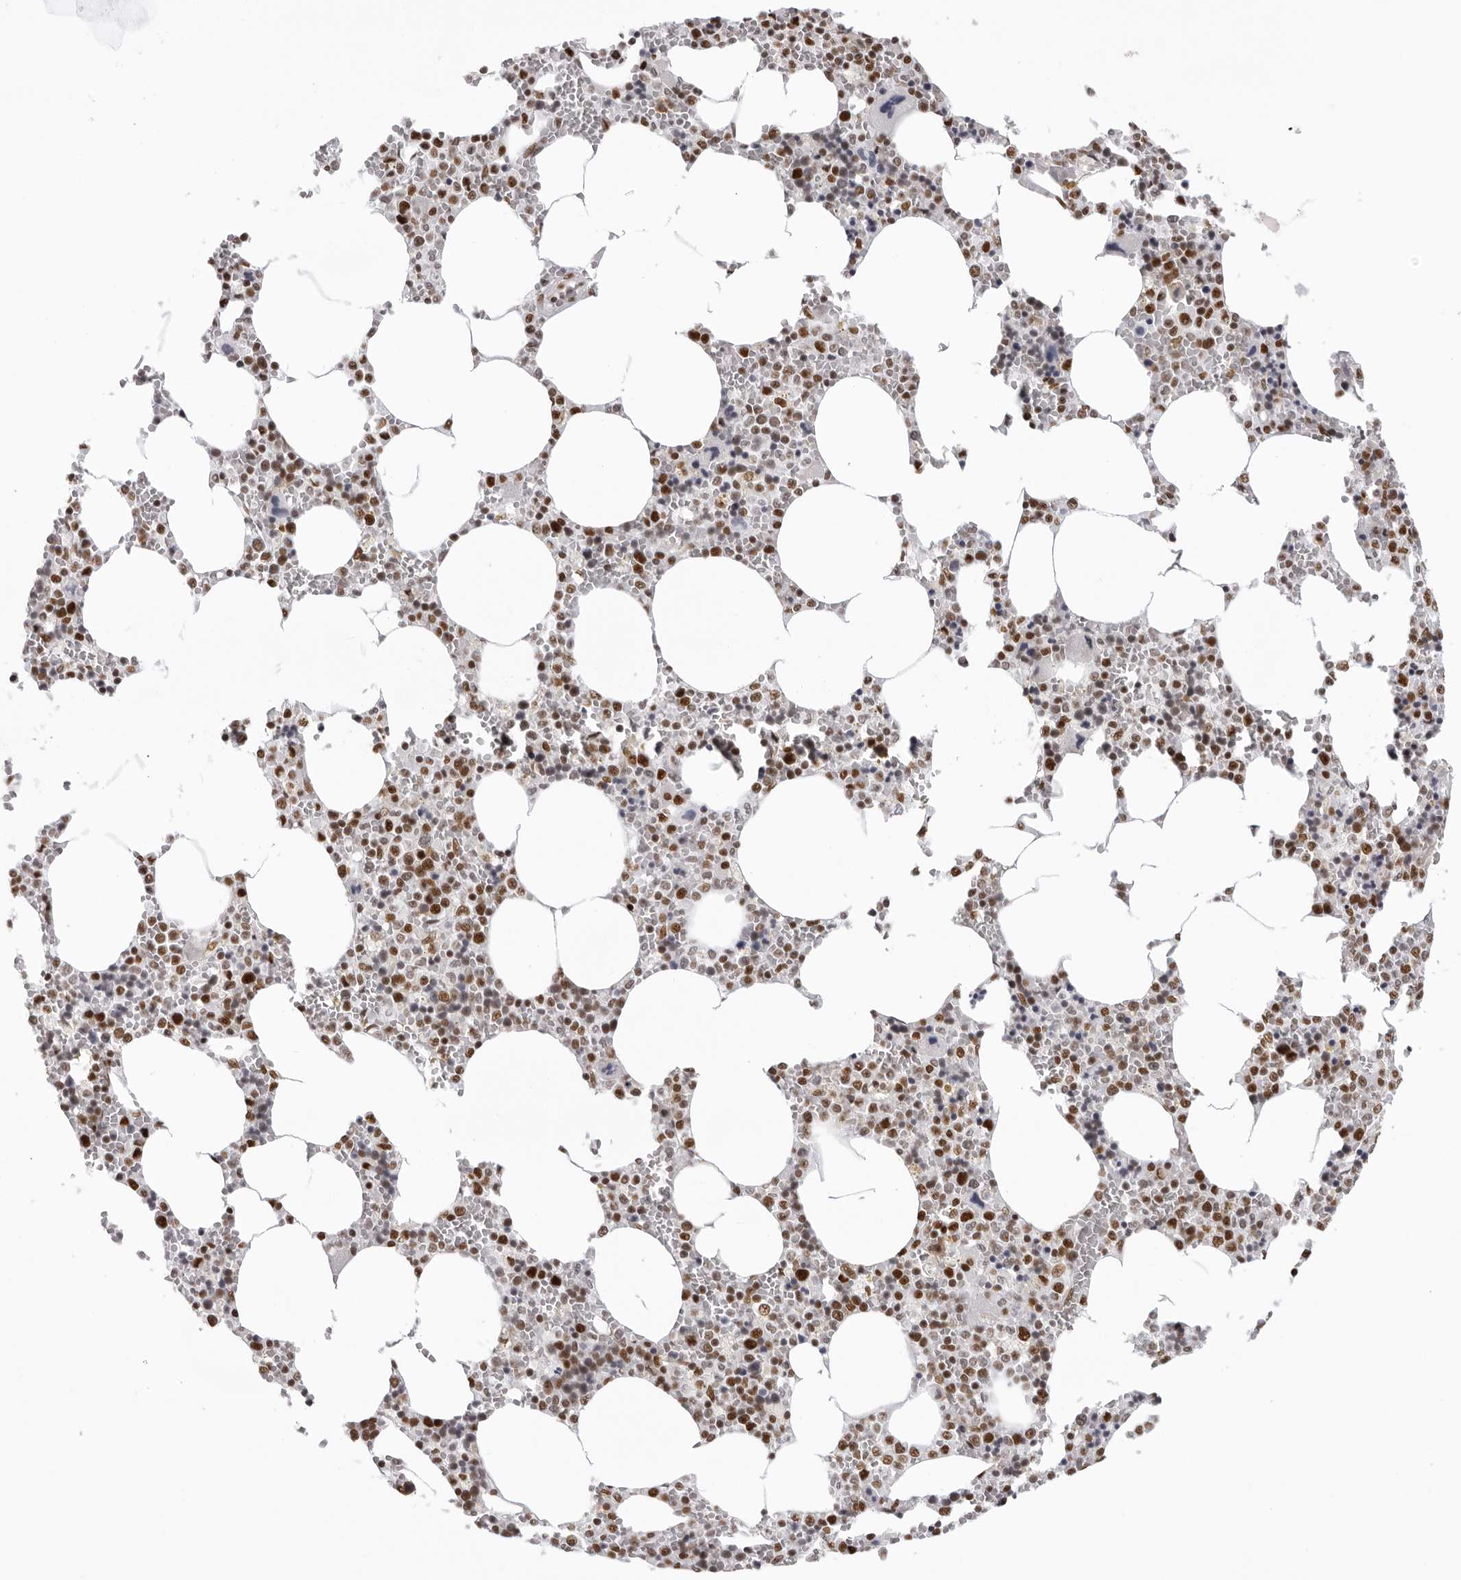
{"staining": {"intensity": "strong", "quantity": ">75%", "location": "nuclear"}, "tissue": "bone marrow", "cell_type": "Hematopoietic cells", "image_type": "normal", "snomed": [{"axis": "morphology", "description": "Normal tissue, NOS"}, {"axis": "topography", "description": "Bone marrow"}], "caption": "A high-resolution histopathology image shows immunohistochemistry staining of benign bone marrow, which demonstrates strong nuclear positivity in approximately >75% of hematopoietic cells.", "gene": "DHX9", "patient": {"sex": "male", "age": 70}}